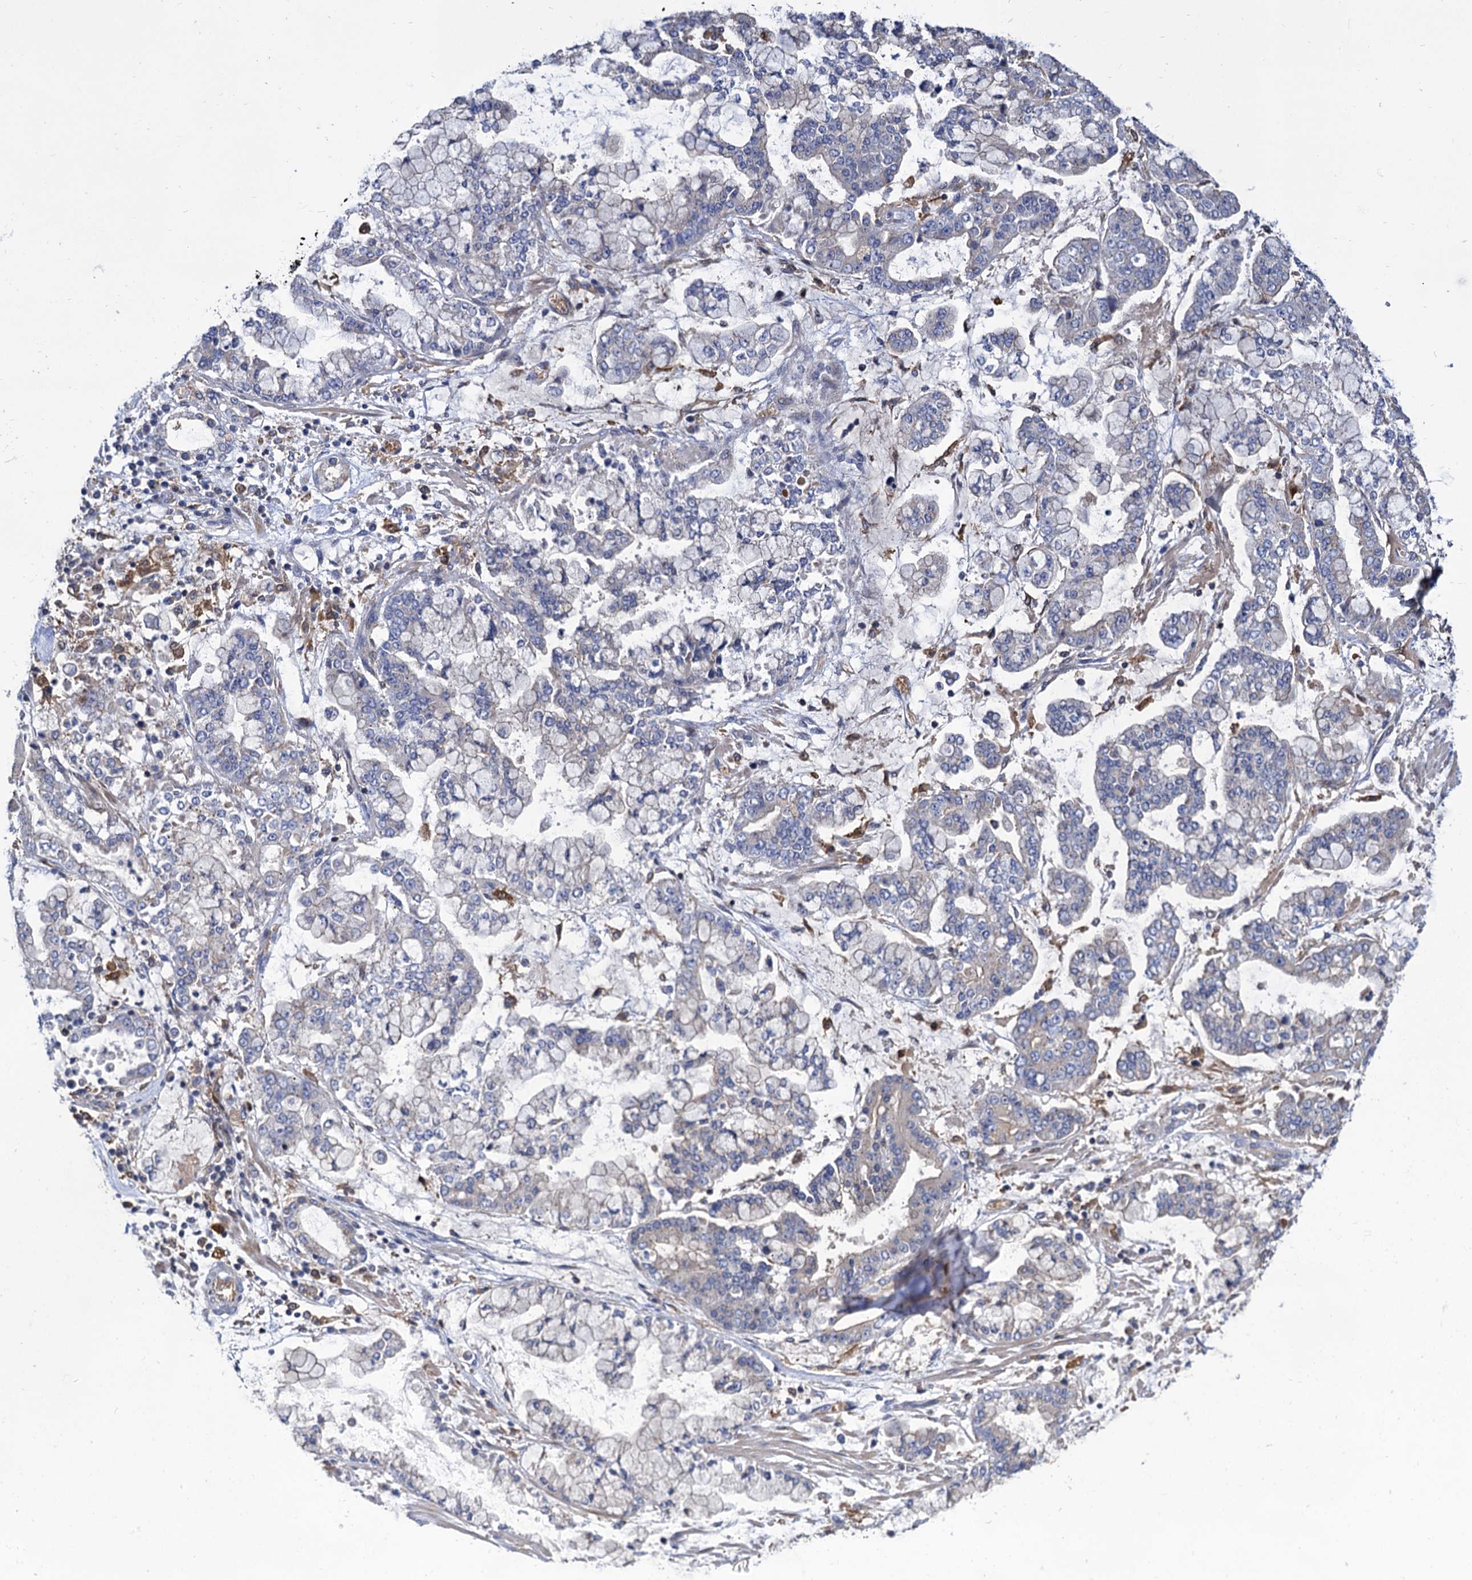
{"staining": {"intensity": "negative", "quantity": "none", "location": "none"}, "tissue": "stomach cancer", "cell_type": "Tumor cells", "image_type": "cancer", "snomed": [{"axis": "morphology", "description": "Normal tissue, NOS"}, {"axis": "morphology", "description": "Adenocarcinoma, NOS"}, {"axis": "topography", "description": "Stomach, upper"}, {"axis": "topography", "description": "Stomach"}], "caption": "High power microscopy image of an IHC histopathology image of stomach adenocarcinoma, revealing no significant expression in tumor cells.", "gene": "GCLC", "patient": {"sex": "male", "age": 76}}